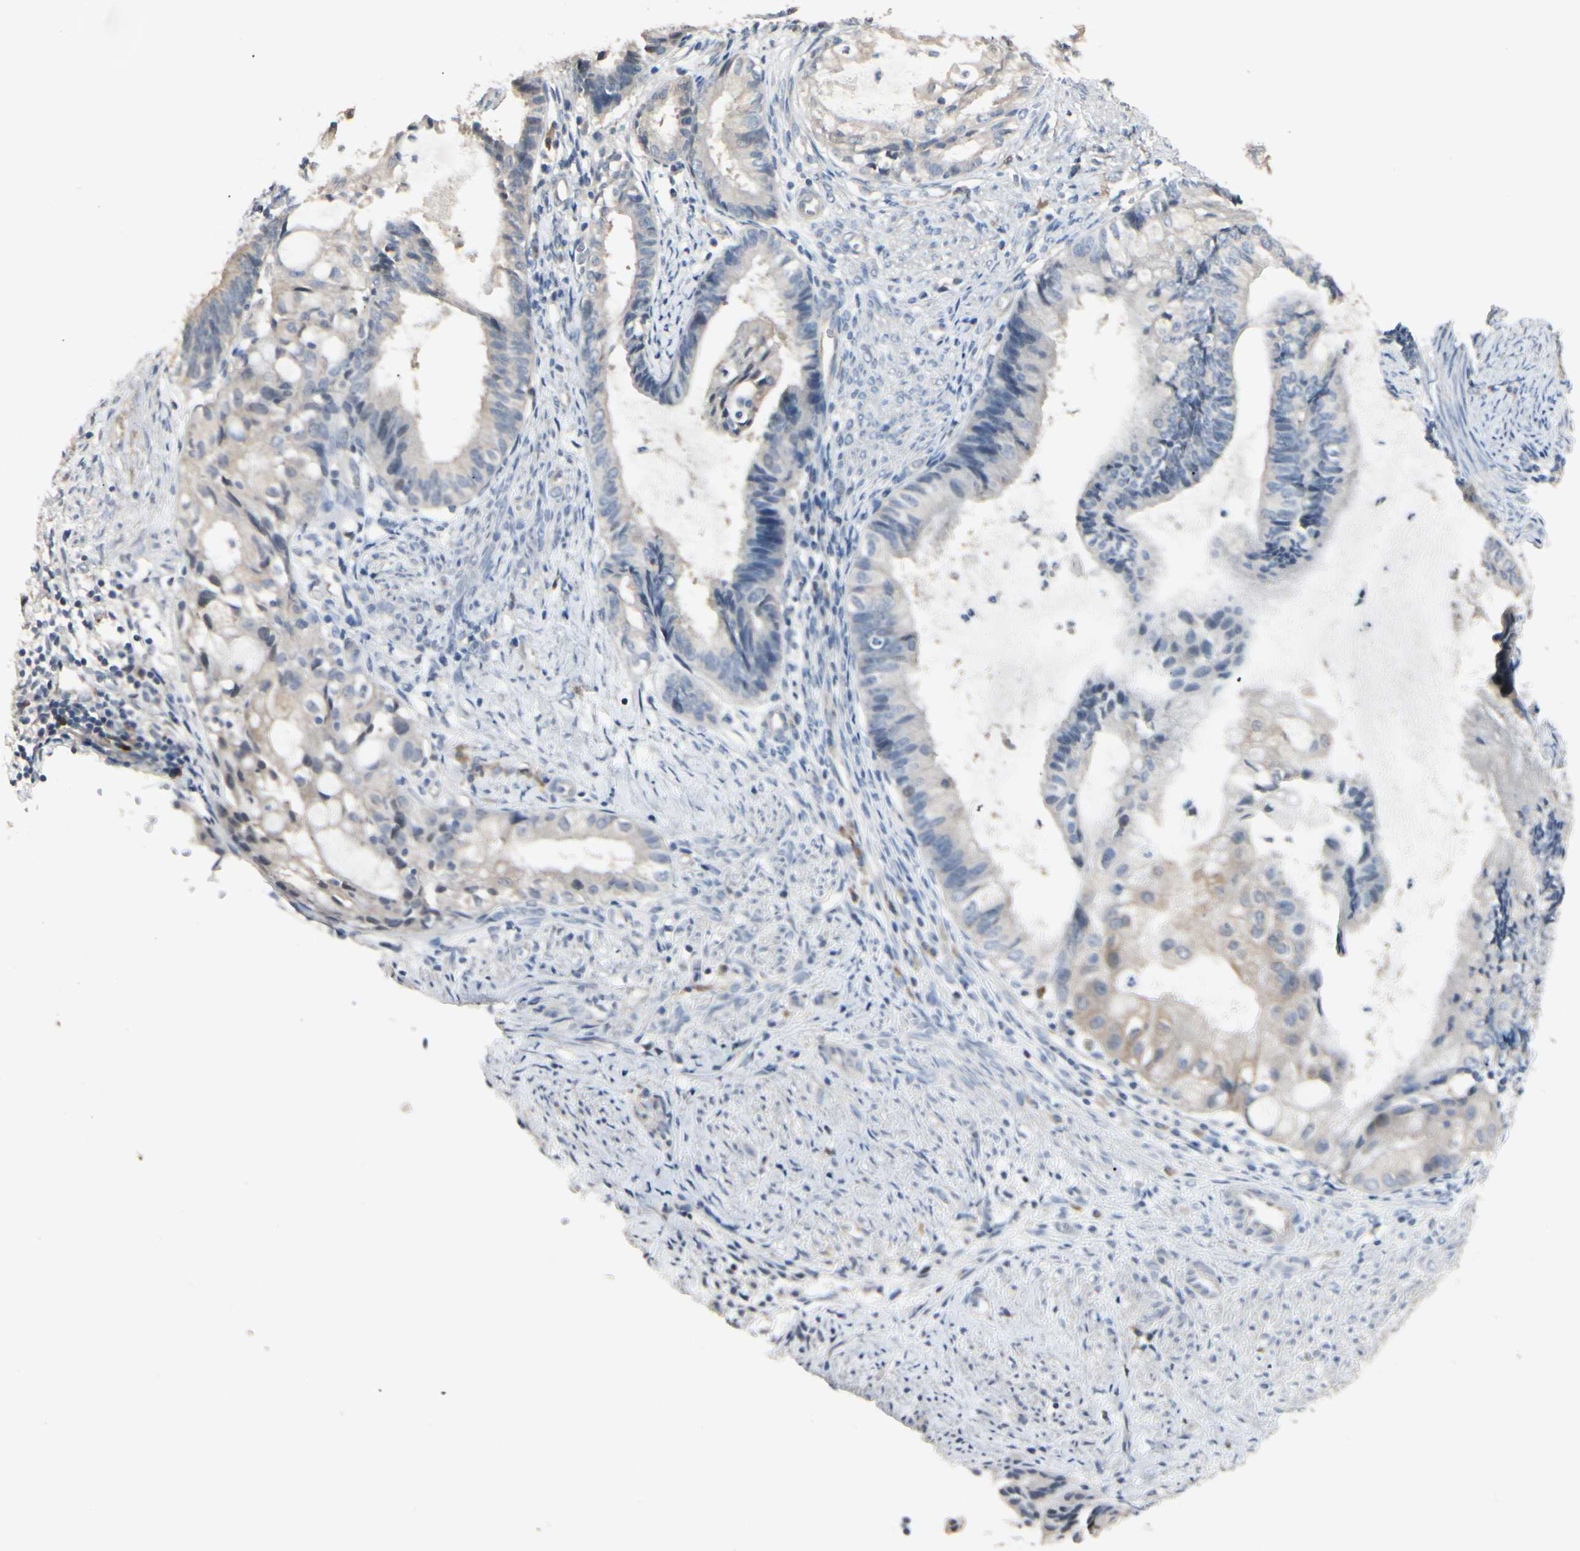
{"staining": {"intensity": "weak", "quantity": "25%-75%", "location": "cytoplasmic/membranous"}, "tissue": "endometrial cancer", "cell_type": "Tumor cells", "image_type": "cancer", "snomed": [{"axis": "morphology", "description": "Adenocarcinoma, NOS"}, {"axis": "topography", "description": "Endometrium"}], "caption": "Adenocarcinoma (endometrial) was stained to show a protein in brown. There is low levels of weak cytoplasmic/membranous positivity in about 25%-75% of tumor cells. (DAB = brown stain, brightfield microscopy at high magnification).", "gene": "GNE", "patient": {"sex": "female", "age": 86}}